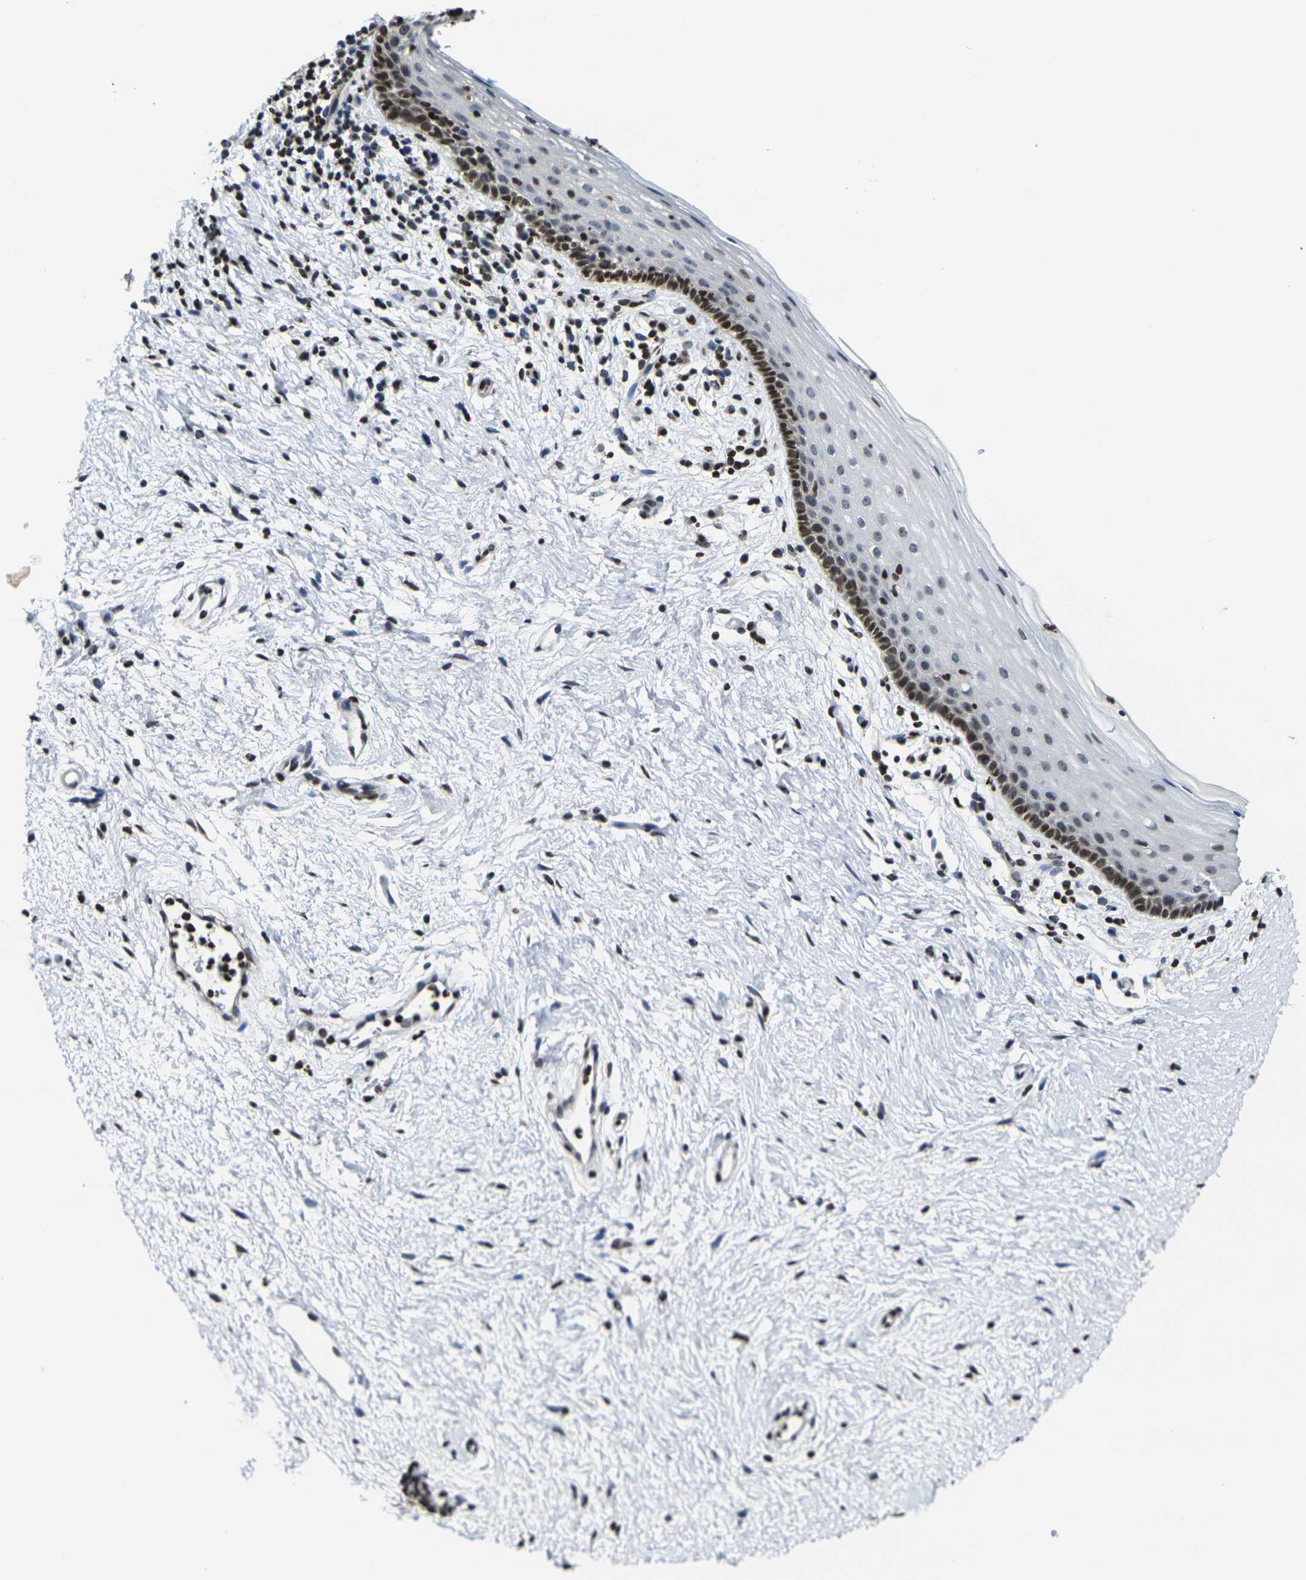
{"staining": {"intensity": "strong", "quantity": "<25%", "location": "nuclear"}, "tissue": "vagina", "cell_type": "Squamous epithelial cells", "image_type": "normal", "snomed": [{"axis": "morphology", "description": "Normal tissue, NOS"}, {"axis": "topography", "description": "Vagina"}], "caption": "A photomicrograph showing strong nuclear expression in approximately <25% of squamous epithelial cells in normal vagina, as visualized by brown immunohistochemical staining.", "gene": "H1", "patient": {"sex": "female", "age": 44}}